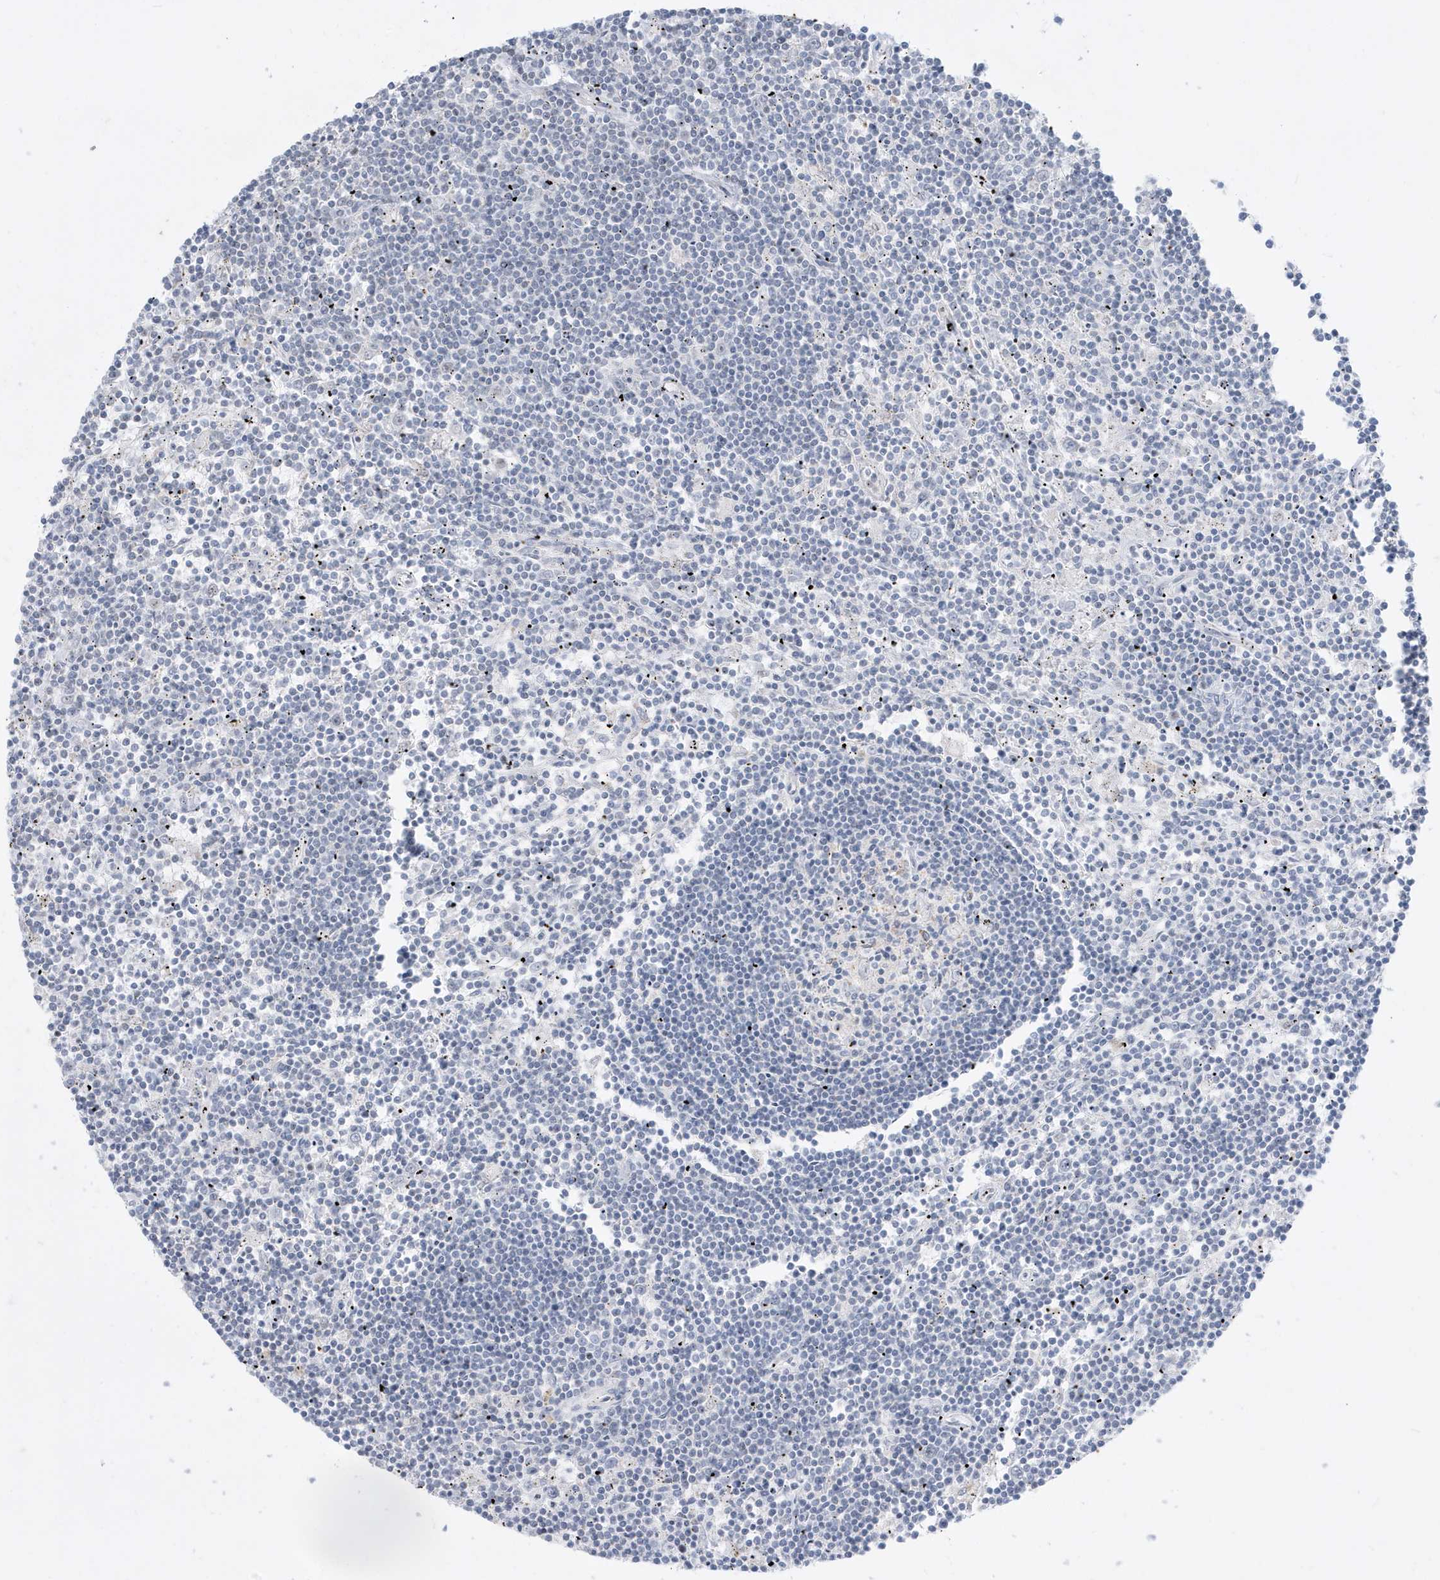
{"staining": {"intensity": "negative", "quantity": "none", "location": "none"}, "tissue": "lymphoma", "cell_type": "Tumor cells", "image_type": "cancer", "snomed": [{"axis": "morphology", "description": "Malignant lymphoma, non-Hodgkin's type, Low grade"}, {"axis": "topography", "description": "Spleen"}], "caption": "A high-resolution micrograph shows immunohistochemistry (IHC) staining of lymphoma, which exhibits no significant positivity in tumor cells. (Stains: DAB immunohistochemistry (IHC) with hematoxylin counter stain, Microscopy: brightfield microscopy at high magnification).", "gene": "FNDC1", "patient": {"sex": "male", "age": 76}}